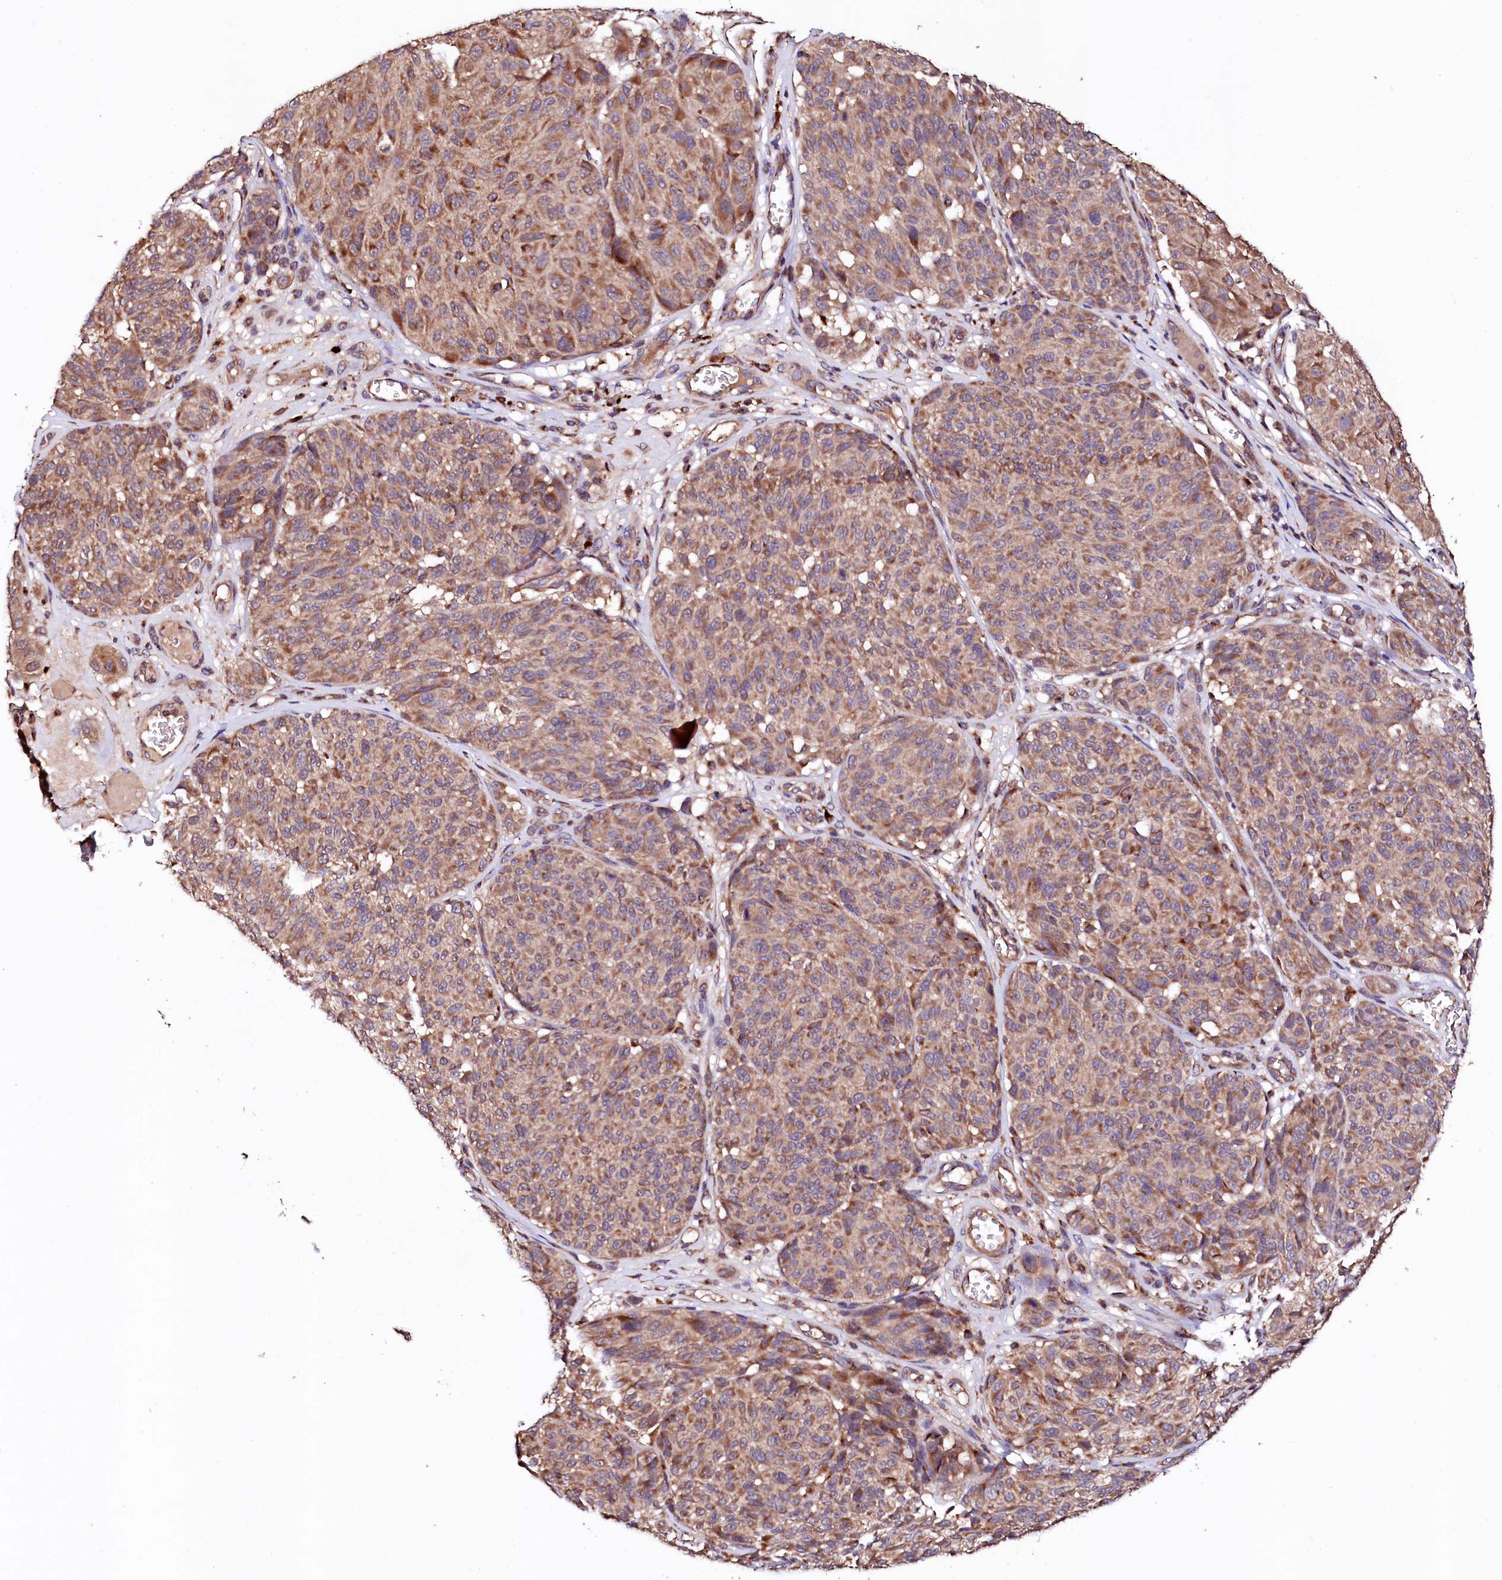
{"staining": {"intensity": "moderate", "quantity": ">75%", "location": "cytoplasmic/membranous"}, "tissue": "melanoma", "cell_type": "Tumor cells", "image_type": "cancer", "snomed": [{"axis": "morphology", "description": "Malignant melanoma, NOS"}, {"axis": "topography", "description": "Skin"}], "caption": "Immunohistochemistry staining of malignant melanoma, which demonstrates medium levels of moderate cytoplasmic/membranous expression in approximately >75% of tumor cells indicating moderate cytoplasmic/membranous protein expression. The staining was performed using DAB (brown) for protein detection and nuclei were counterstained in hematoxylin (blue).", "gene": "ST3GAL1", "patient": {"sex": "male", "age": 83}}